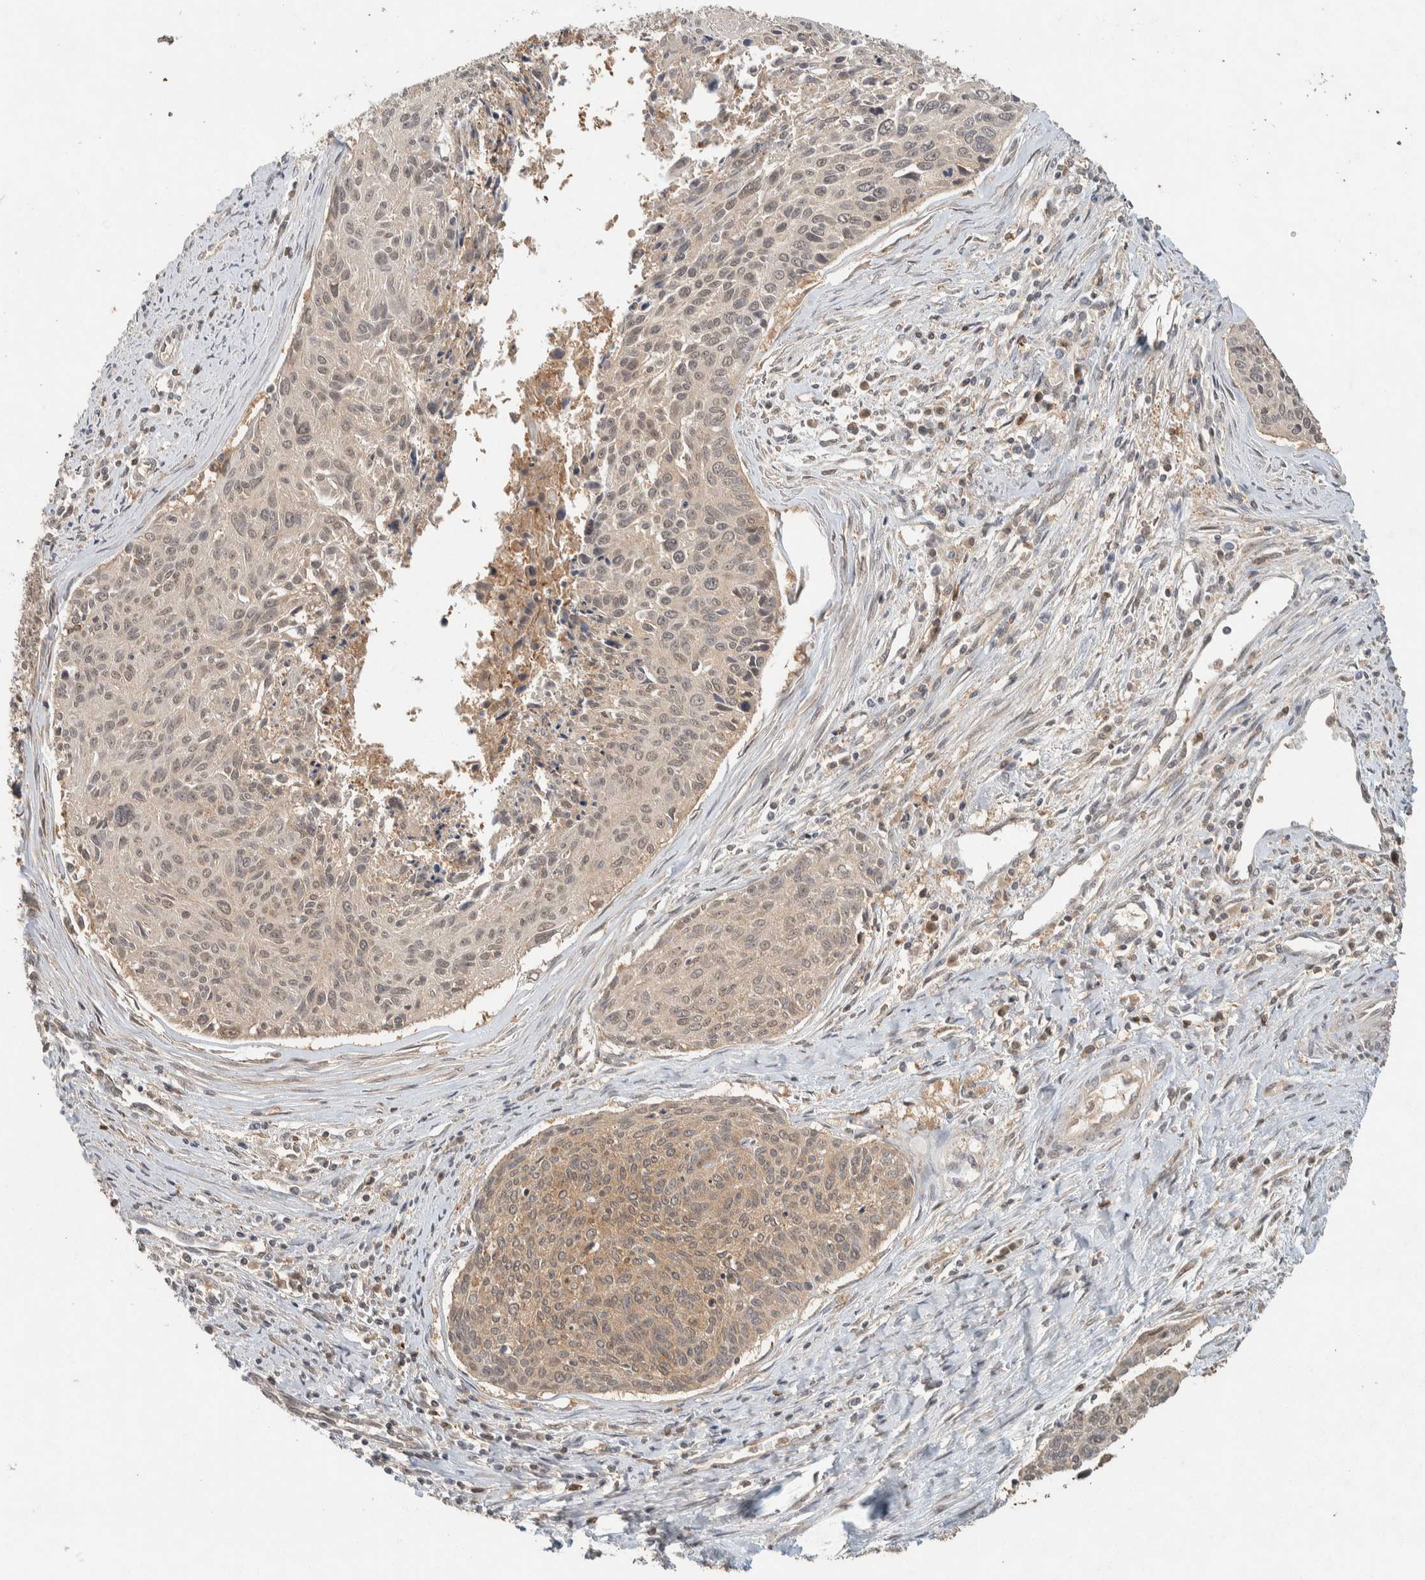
{"staining": {"intensity": "weak", "quantity": ">75%", "location": "cytoplasmic/membranous,nuclear"}, "tissue": "cervical cancer", "cell_type": "Tumor cells", "image_type": "cancer", "snomed": [{"axis": "morphology", "description": "Squamous cell carcinoma, NOS"}, {"axis": "topography", "description": "Cervix"}], "caption": "Cervical cancer stained for a protein shows weak cytoplasmic/membranous and nuclear positivity in tumor cells.", "gene": "ZNF567", "patient": {"sex": "female", "age": 55}}